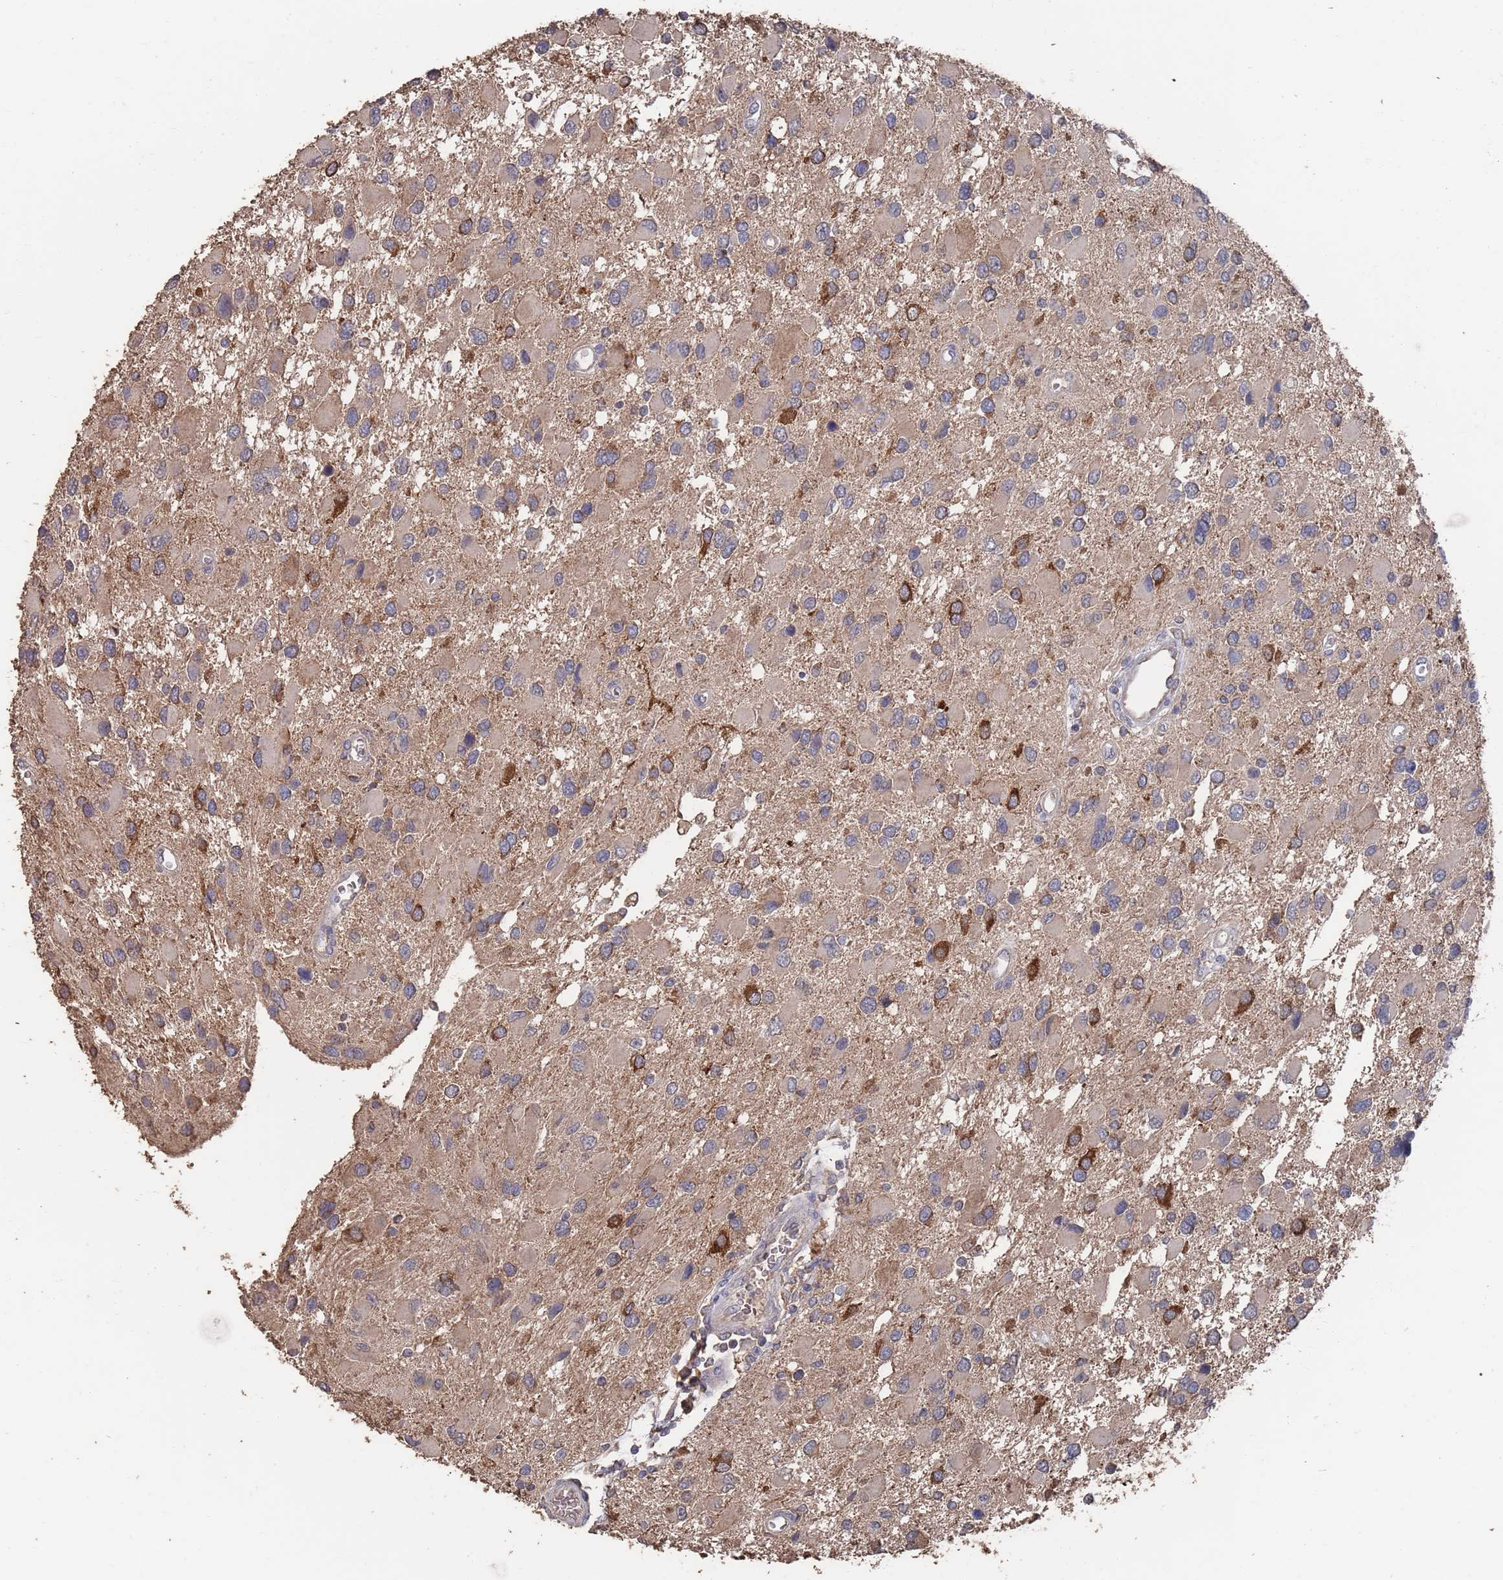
{"staining": {"intensity": "strong", "quantity": "<25%", "location": "cytoplasmic/membranous"}, "tissue": "glioma", "cell_type": "Tumor cells", "image_type": "cancer", "snomed": [{"axis": "morphology", "description": "Glioma, malignant, High grade"}, {"axis": "topography", "description": "Brain"}], "caption": "A high-resolution image shows immunohistochemistry (IHC) staining of glioma, which reveals strong cytoplasmic/membranous expression in approximately <25% of tumor cells.", "gene": "BTBD18", "patient": {"sex": "male", "age": 53}}